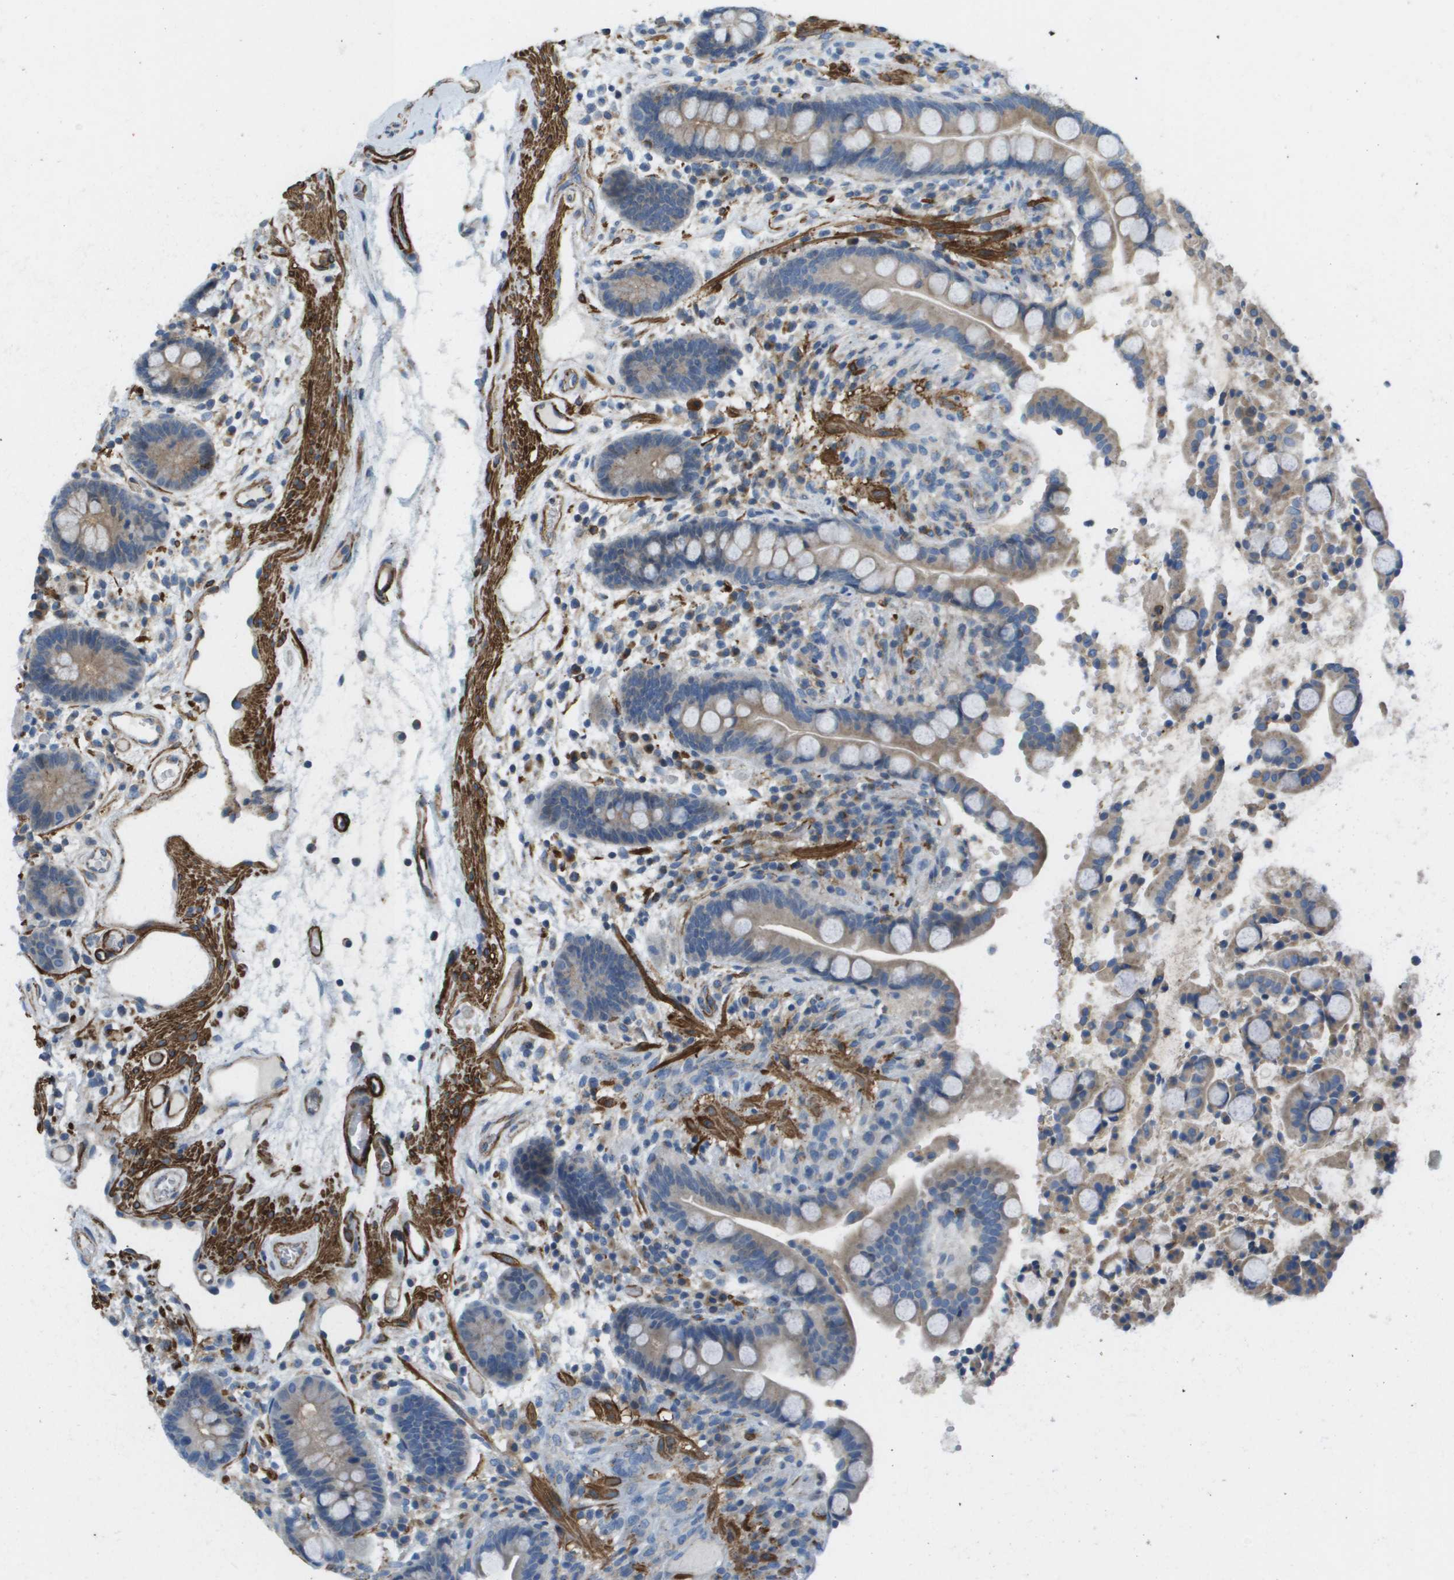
{"staining": {"intensity": "moderate", "quantity": ">75%", "location": "cytoplasmic/membranous"}, "tissue": "colon", "cell_type": "Endothelial cells", "image_type": "normal", "snomed": [{"axis": "morphology", "description": "Normal tissue, NOS"}, {"axis": "topography", "description": "Colon"}], "caption": "This photomicrograph exhibits unremarkable colon stained with immunohistochemistry (IHC) to label a protein in brown. The cytoplasmic/membranous of endothelial cells show moderate positivity for the protein. Nuclei are counter-stained blue.", "gene": "MYH11", "patient": {"sex": "male", "age": 73}}